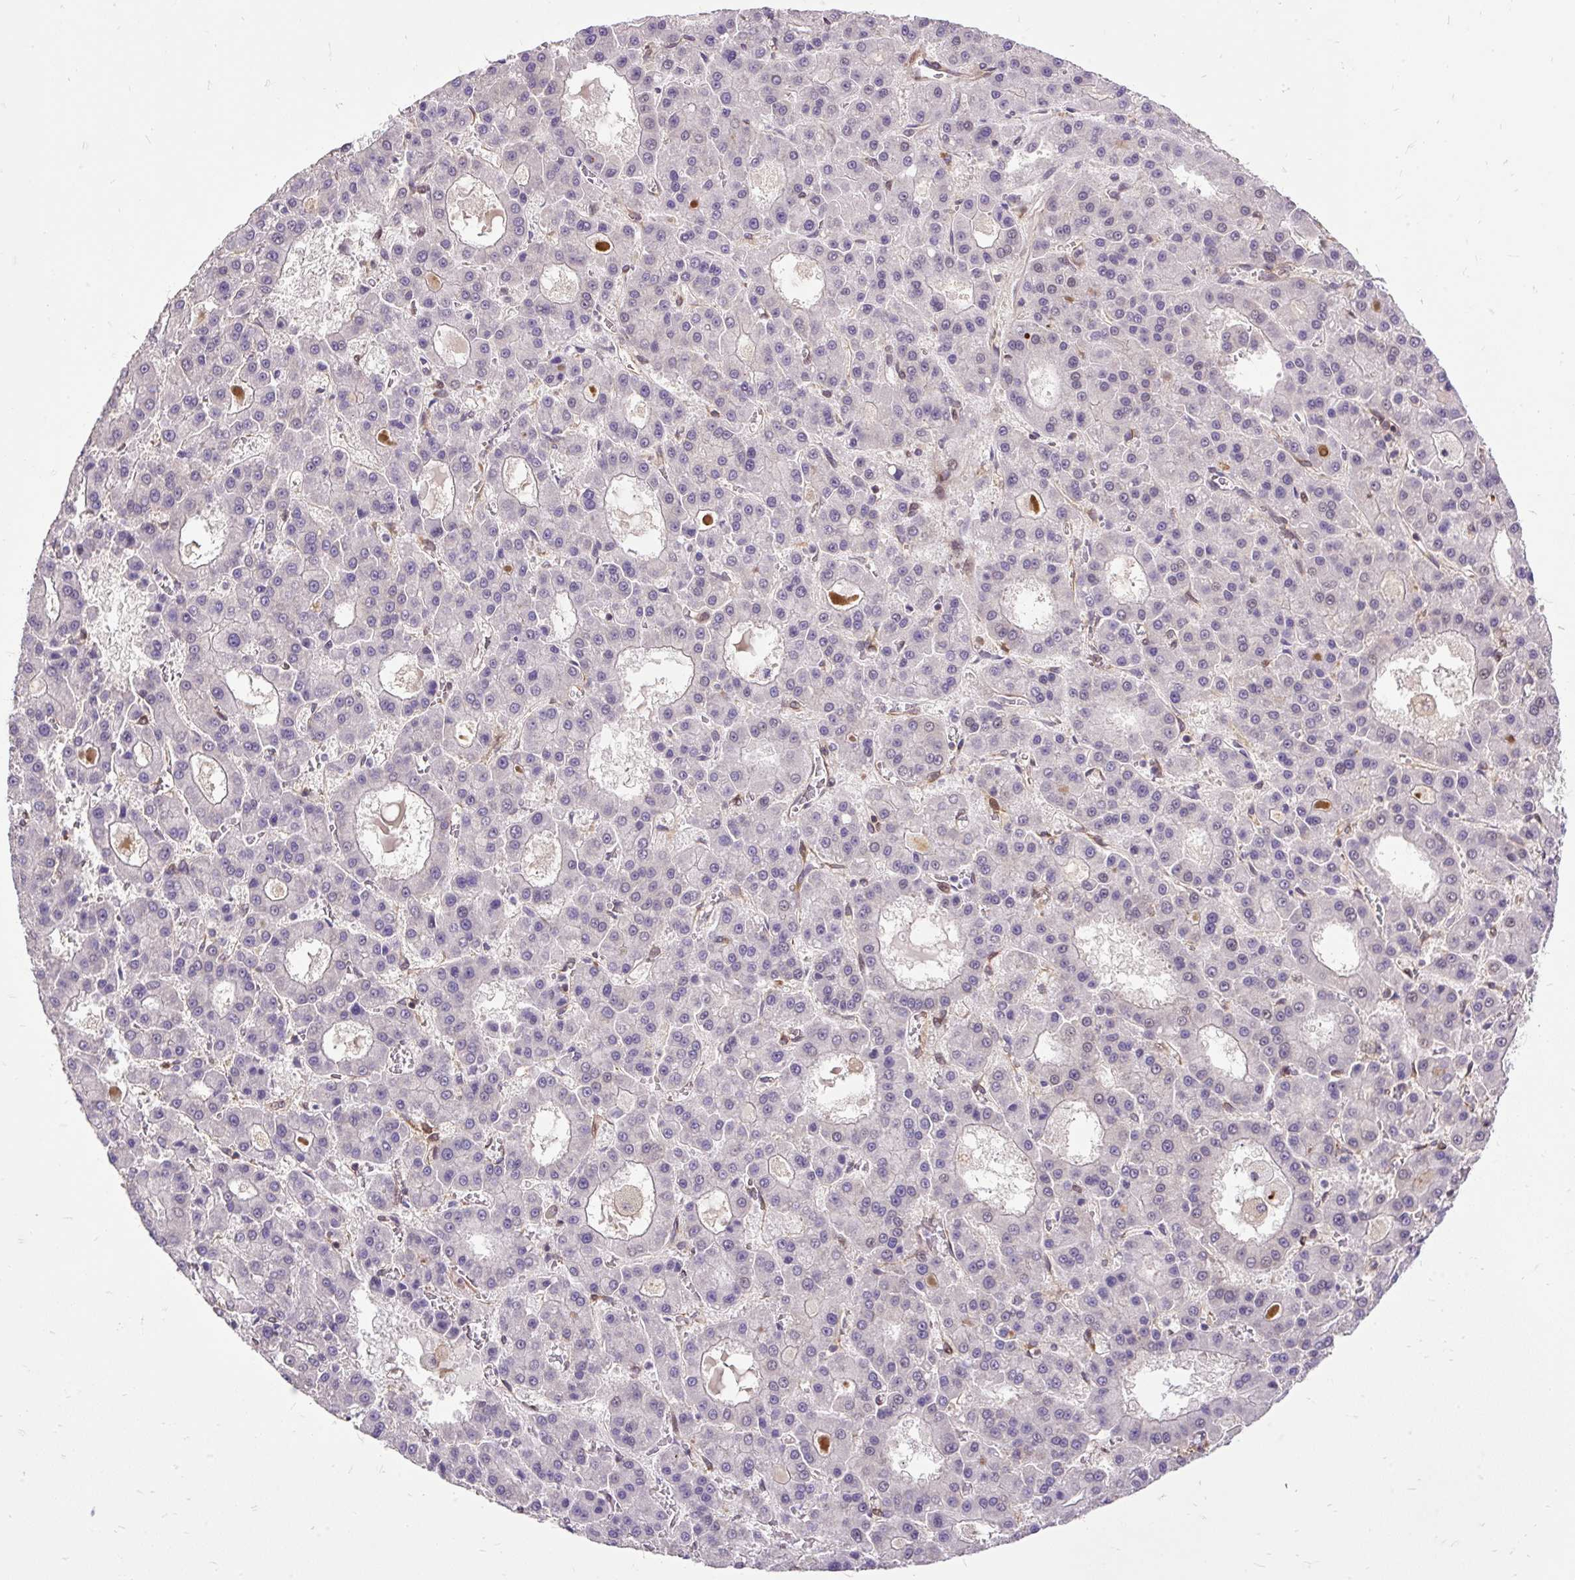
{"staining": {"intensity": "negative", "quantity": "none", "location": "none"}, "tissue": "liver cancer", "cell_type": "Tumor cells", "image_type": "cancer", "snomed": [{"axis": "morphology", "description": "Carcinoma, Hepatocellular, NOS"}, {"axis": "topography", "description": "Liver"}], "caption": "Immunohistochemistry (IHC) of liver cancer (hepatocellular carcinoma) shows no positivity in tumor cells.", "gene": "TRIM17", "patient": {"sex": "male", "age": 70}}